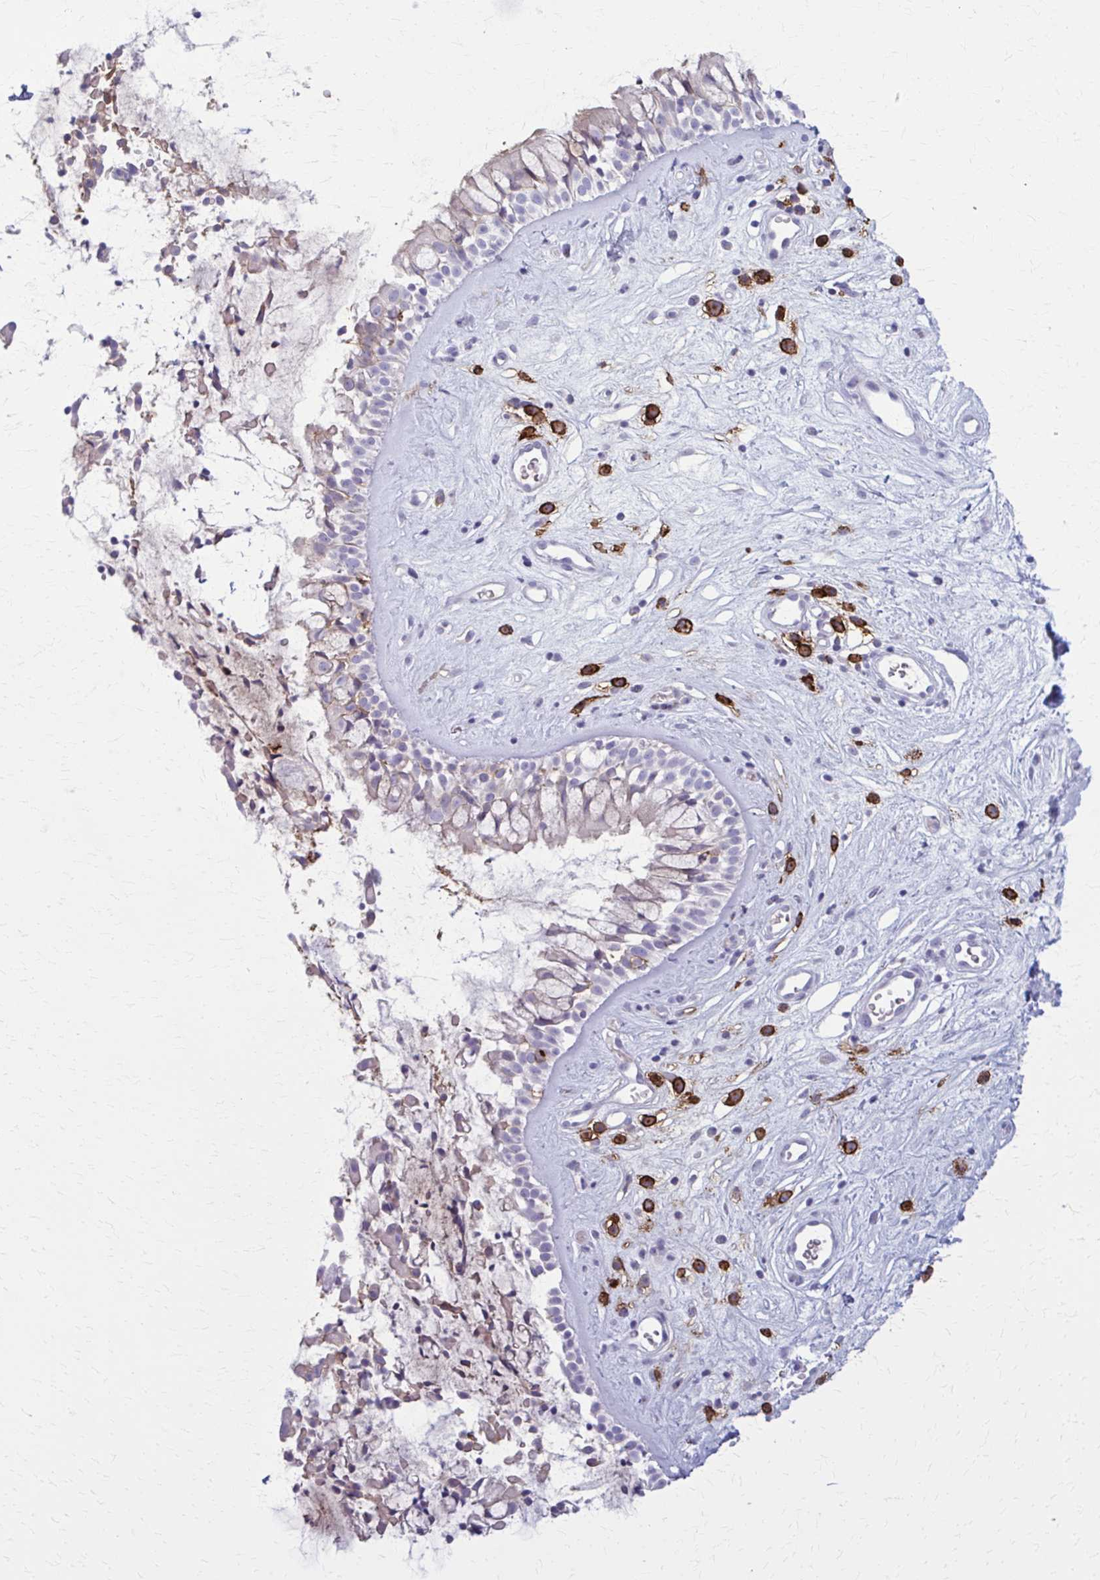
{"staining": {"intensity": "negative", "quantity": "none", "location": "none"}, "tissue": "nasopharynx", "cell_type": "Respiratory epithelial cells", "image_type": "normal", "snomed": [{"axis": "morphology", "description": "Normal tissue, NOS"}, {"axis": "topography", "description": "Nasopharynx"}], "caption": "Respiratory epithelial cells are negative for protein expression in unremarkable human nasopharynx. (Brightfield microscopy of DAB (3,3'-diaminobenzidine) immunohistochemistry (IHC) at high magnification).", "gene": "CD38", "patient": {"sex": "male", "age": 32}}